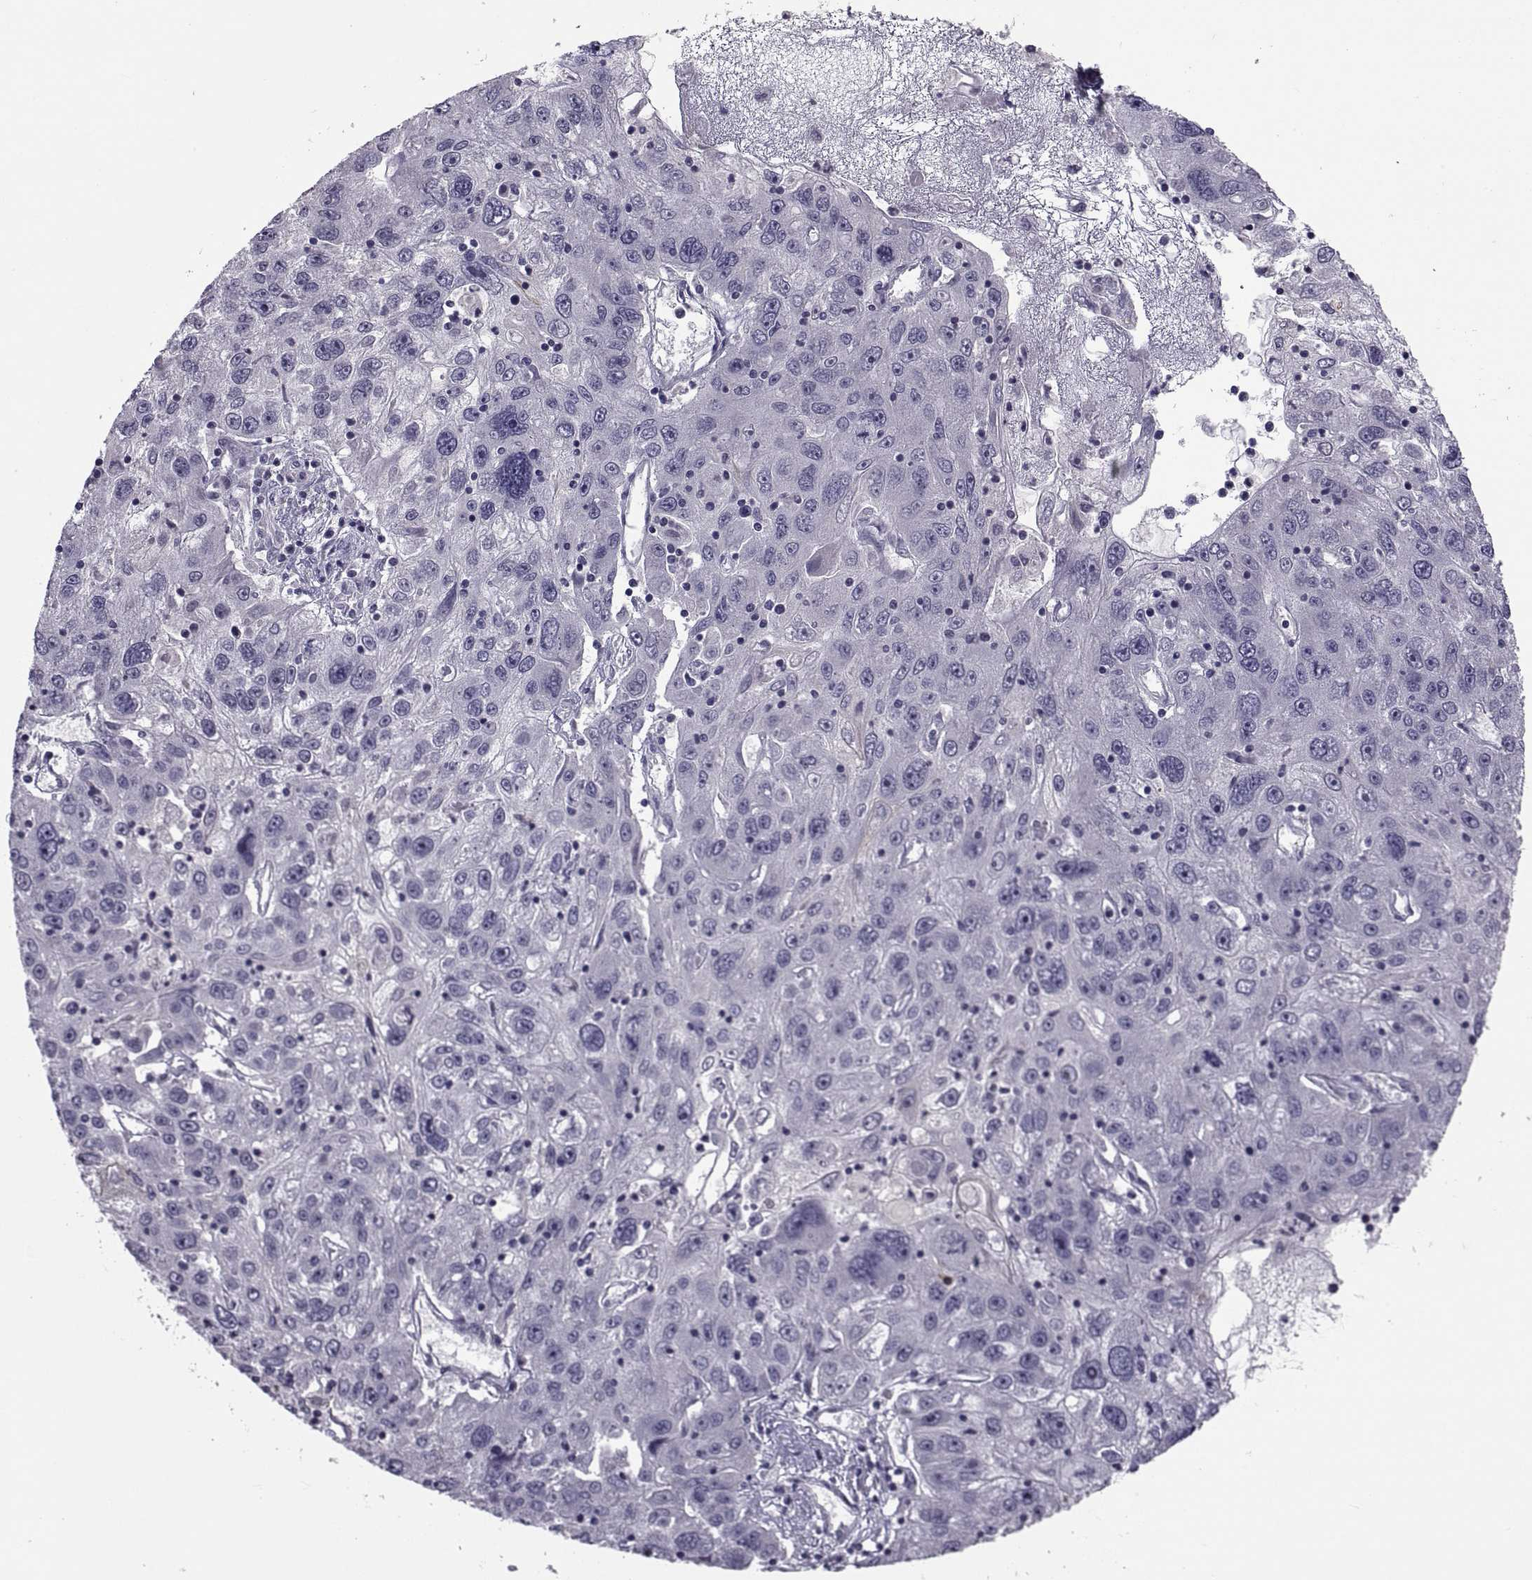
{"staining": {"intensity": "negative", "quantity": "none", "location": "none"}, "tissue": "stomach cancer", "cell_type": "Tumor cells", "image_type": "cancer", "snomed": [{"axis": "morphology", "description": "Adenocarcinoma, NOS"}, {"axis": "topography", "description": "Stomach"}], "caption": "A micrograph of human stomach adenocarcinoma is negative for staining in tumor cells.", "gene": "NPTX2", "patient": {"sex": "male", "age": 56}}